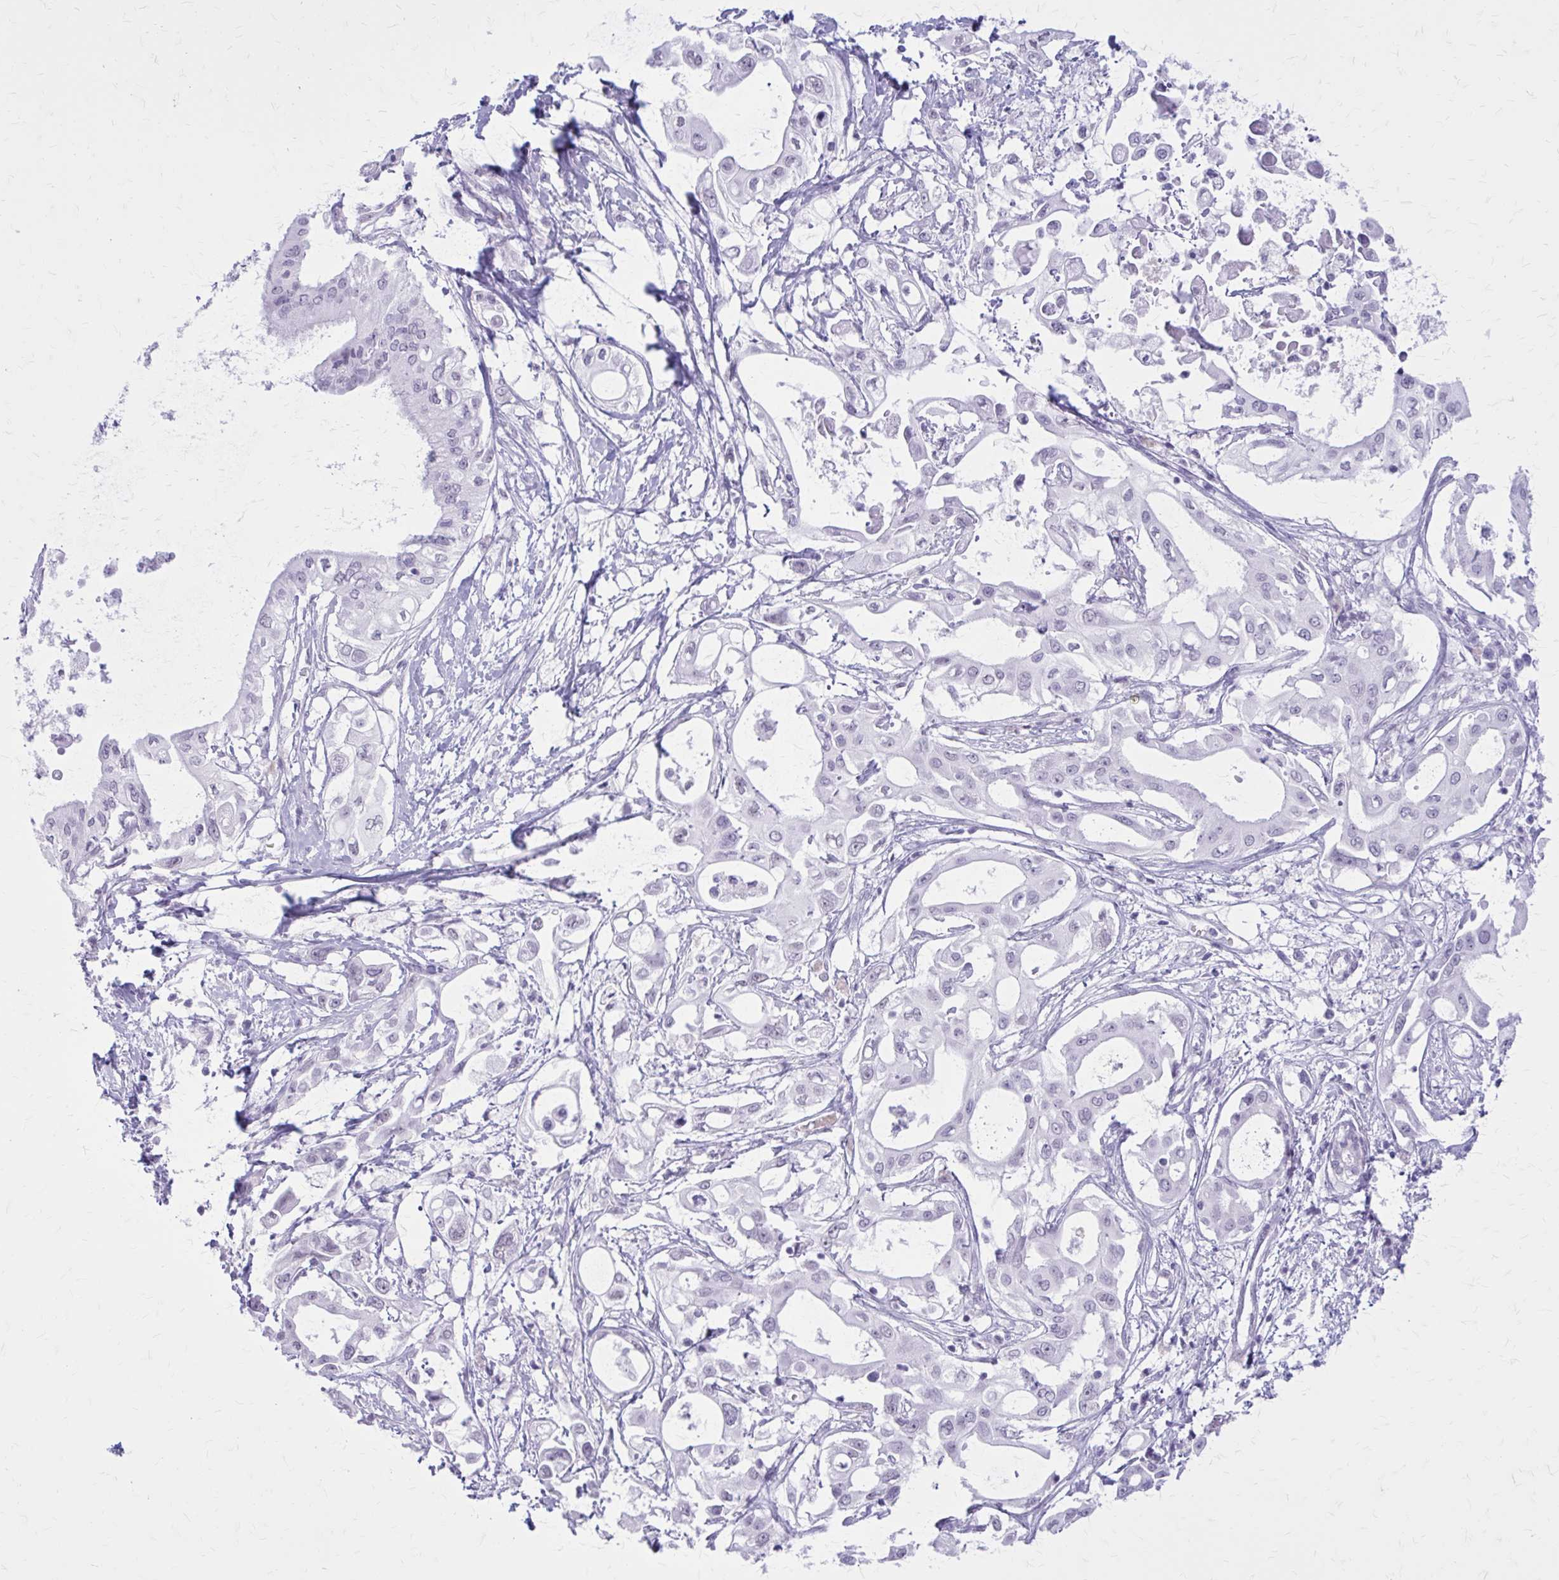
{"staining": {"intensity": "negative", "quantity": "none", "location": "none"}, "tissue": "pancreatic cancer", "cell_type": "Tumor cells", "image_type": "cancer", "snomed": [{"axis": "morphology", "description": "Adenocarcinoma, NOS"}, {"axis": "topography", "description": "Pancreas"}], "caption": "Immunohistochemistry (IHC) image of neoplastic tissue: human pancreatic cancer stained with DAB (3,3'-diaminobenzidine) demonstrates no significant protein staining in tumor cells.", "gene": "GAD1", "patient": {"sex": "female", "age": 68}}